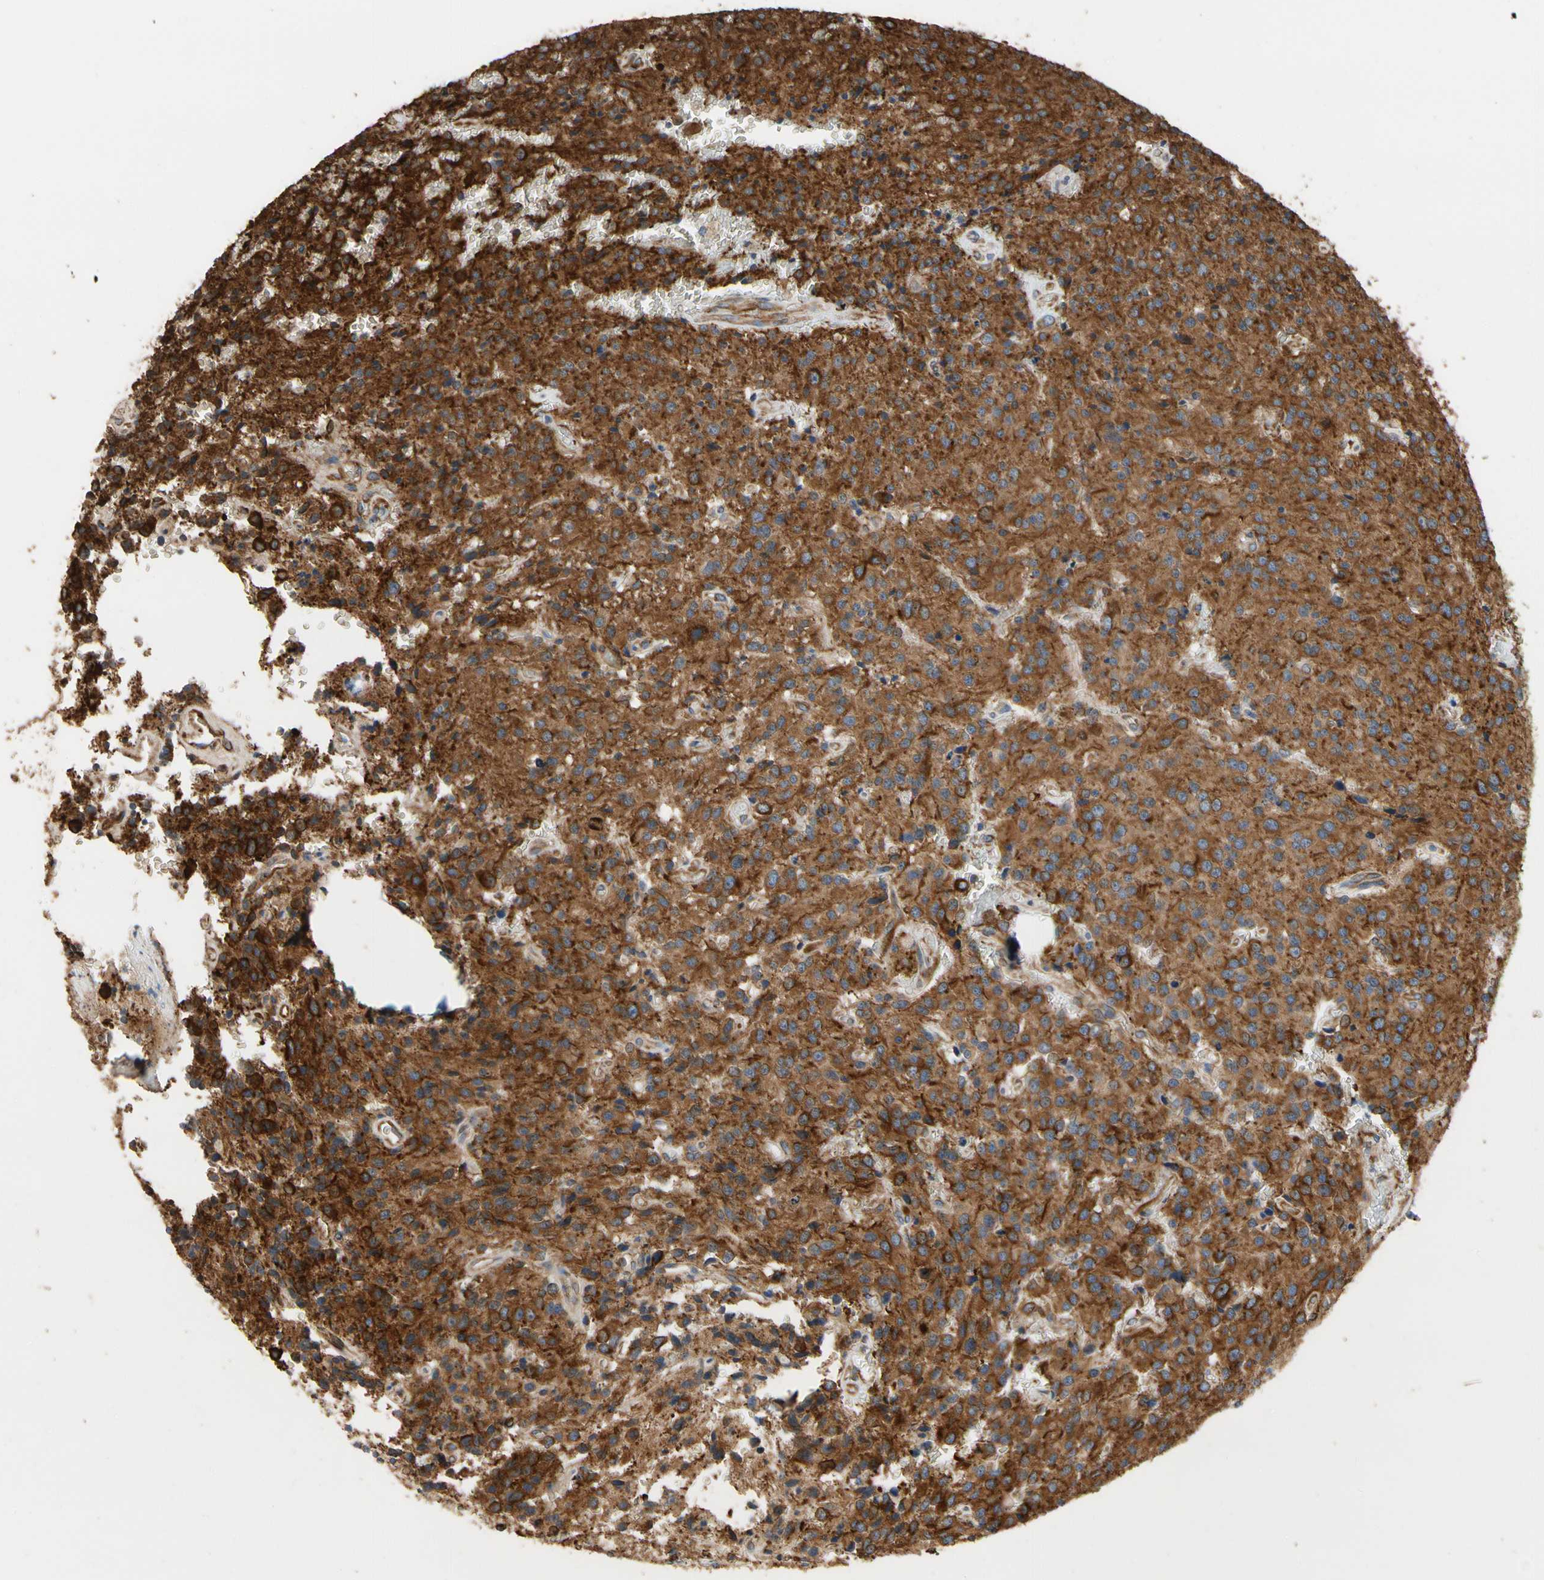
{"staining": {"intensity": "moderate", "quantity": "25%-75%", "location": "cytoplasmic/membranous"}, "tissue": "glioma", "cell_type": "Tumor cells", "image_type": "cancer", "snomed": [{"axis": "morphology", "description": "Glioma, malignant, Low grade"}, {"axis": "topography", "description": "Brain"}], "caption": "This photomicrograph shows IHC staining of human glioma, with medium moderate cytoplasmic/membranous expression in about 25%-75% of tumor cells.", "gene": "TUBA1A", "patient": {"sex": "male", "age": 58}}